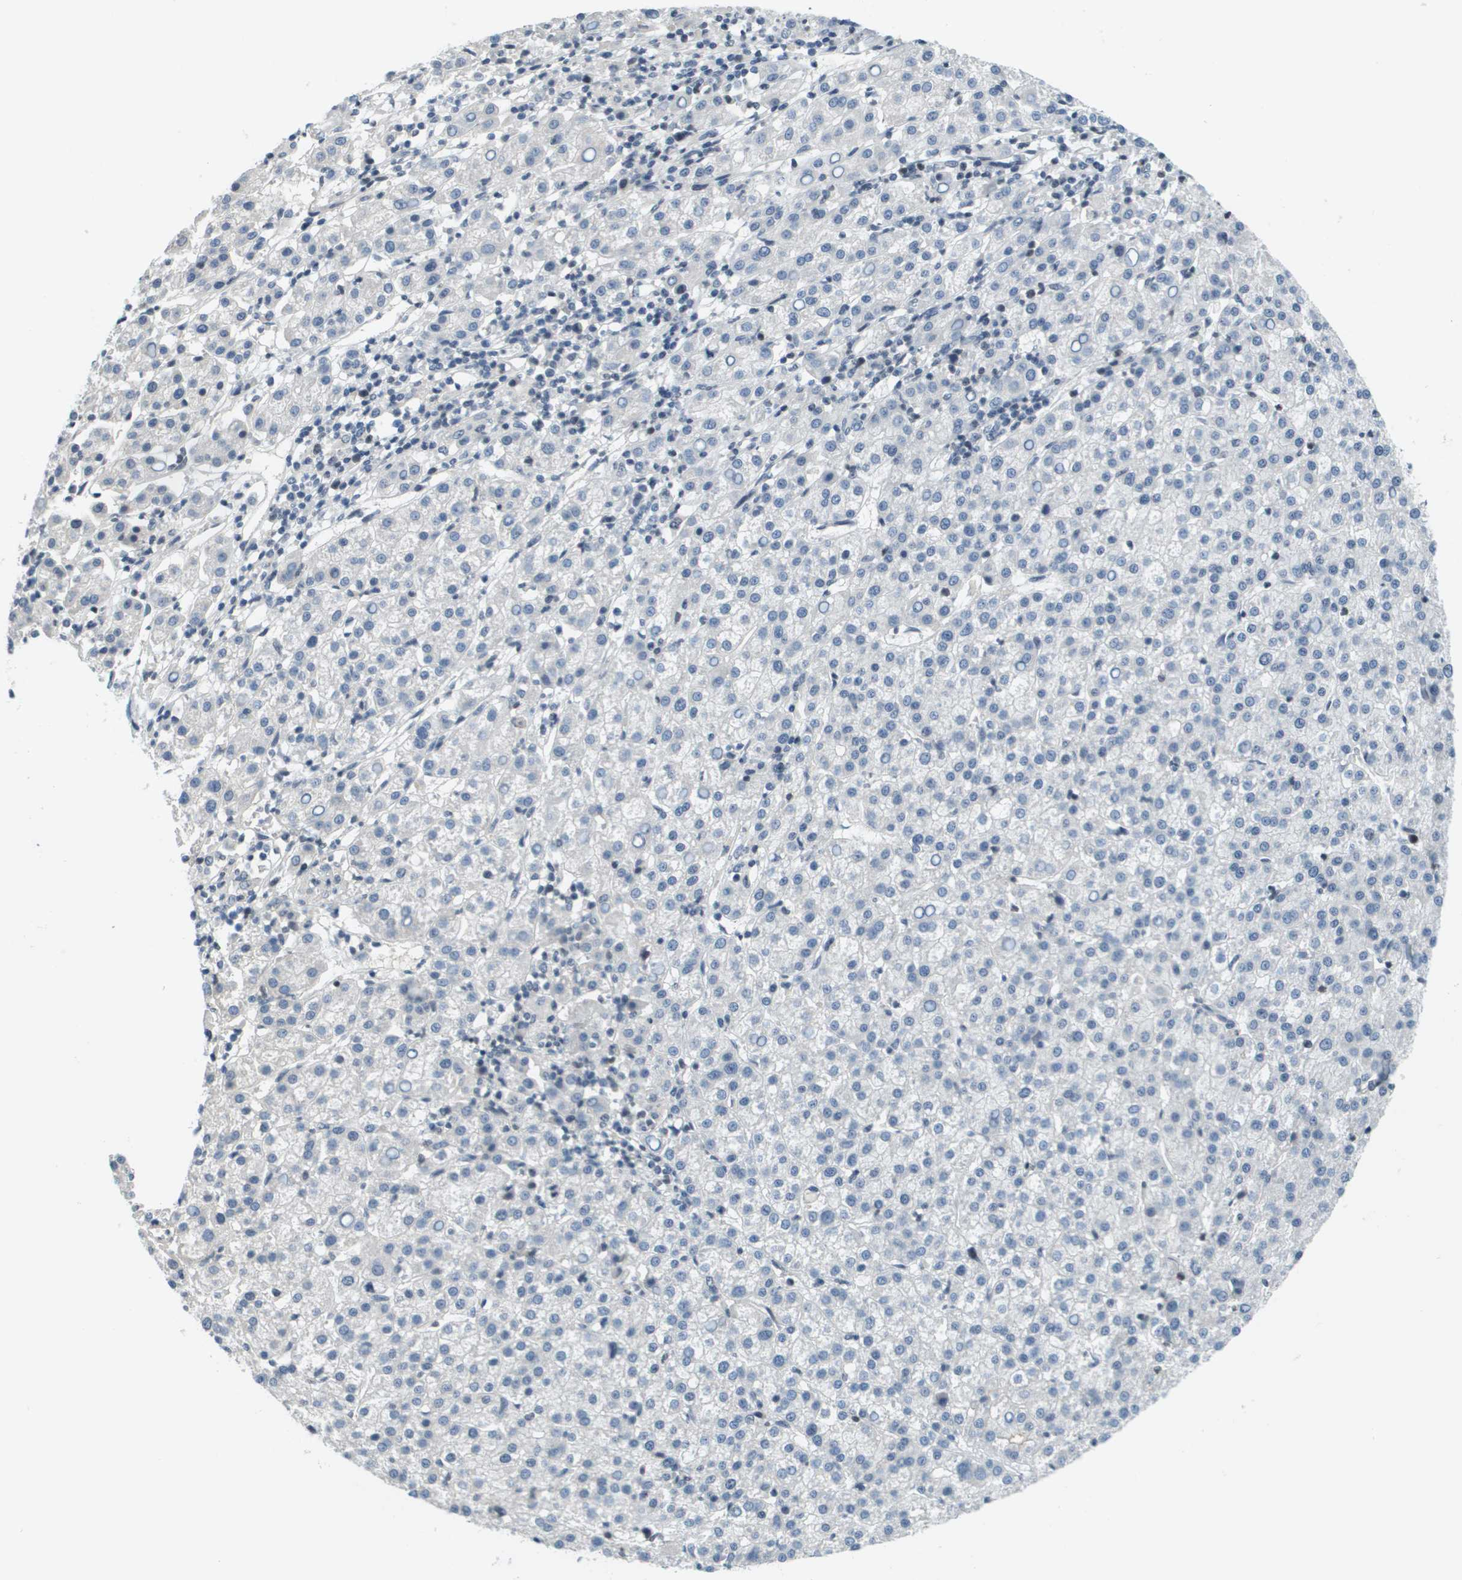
{"staining": {"intensity": "negative", "quantity": "none", "location": "none"}, "tissue": "liver cancer", "cell_type": "Tumor cells", "image_type": "cancer", "snomed": [{"axis": "morphology", "description": "Carcinoma, Hepatocellular, NOS"}, {"axis": "topography", "description": "Liver"}], "caption": "Histopathology image shows no protein positivity in tumor cells of hepatocellular carcinoma (liver) tissue.", "gene": "CBX5", "patient": {"sex": "female", "age": 58}}